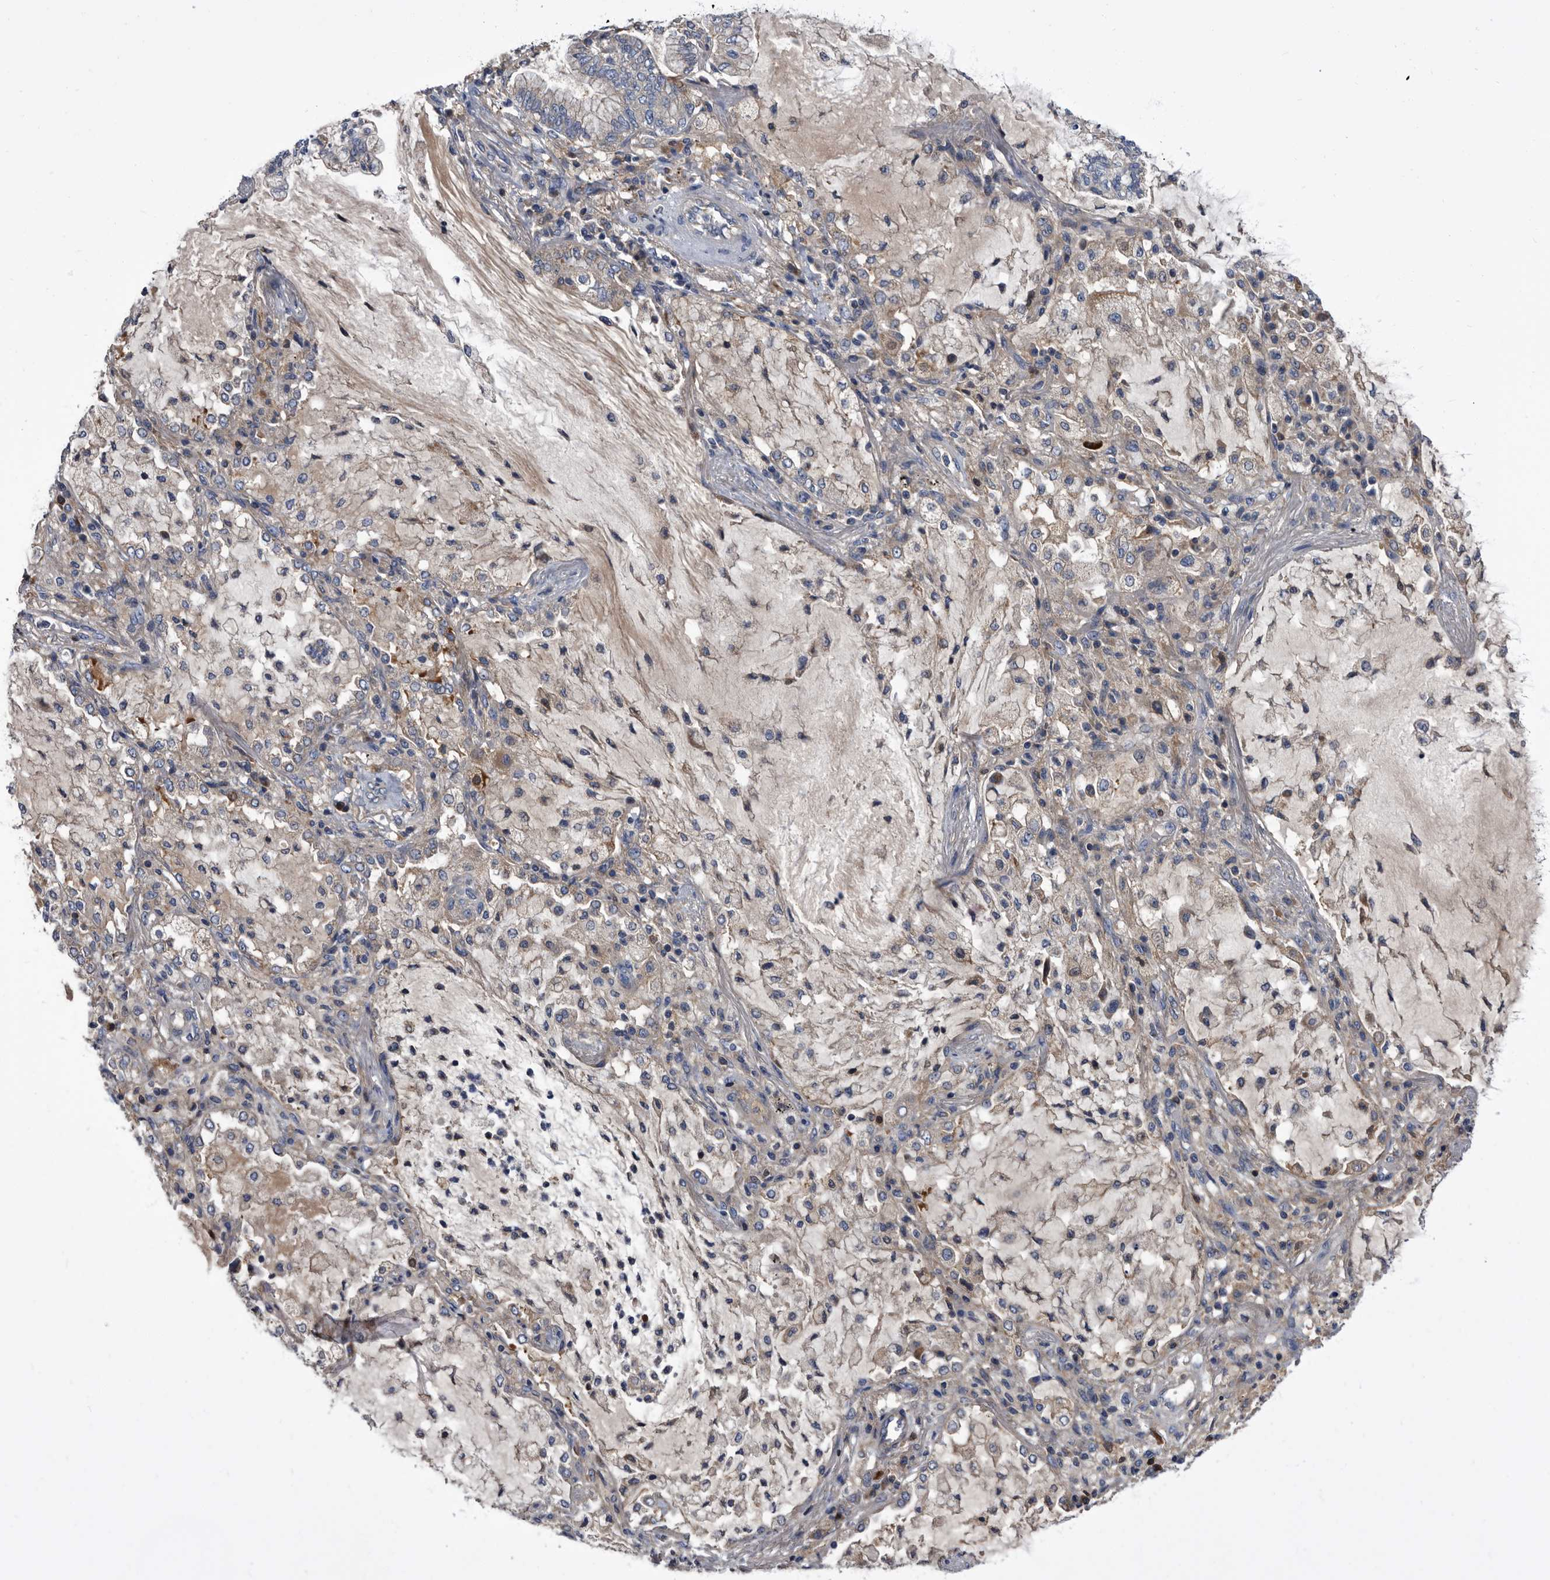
{"staining": {"intensity": "negative", "quantity": "none", "location": "none"}, "tissue": "lung cancer", "cell_type": "Tumor cells", "image_type": "cancer", "snomed": [{"axis": "morphology", "description": "Adenocarcinoma, NOS"}, {"axis": "topography", "description": "Lung"}], "caption": "DAB immunohistochemical staining of human lung adenocarcinoma reveals no significant positivity in tumor cells.", "gene": "DTNBP1", "patient": {"sex": "female", "age": 70}}